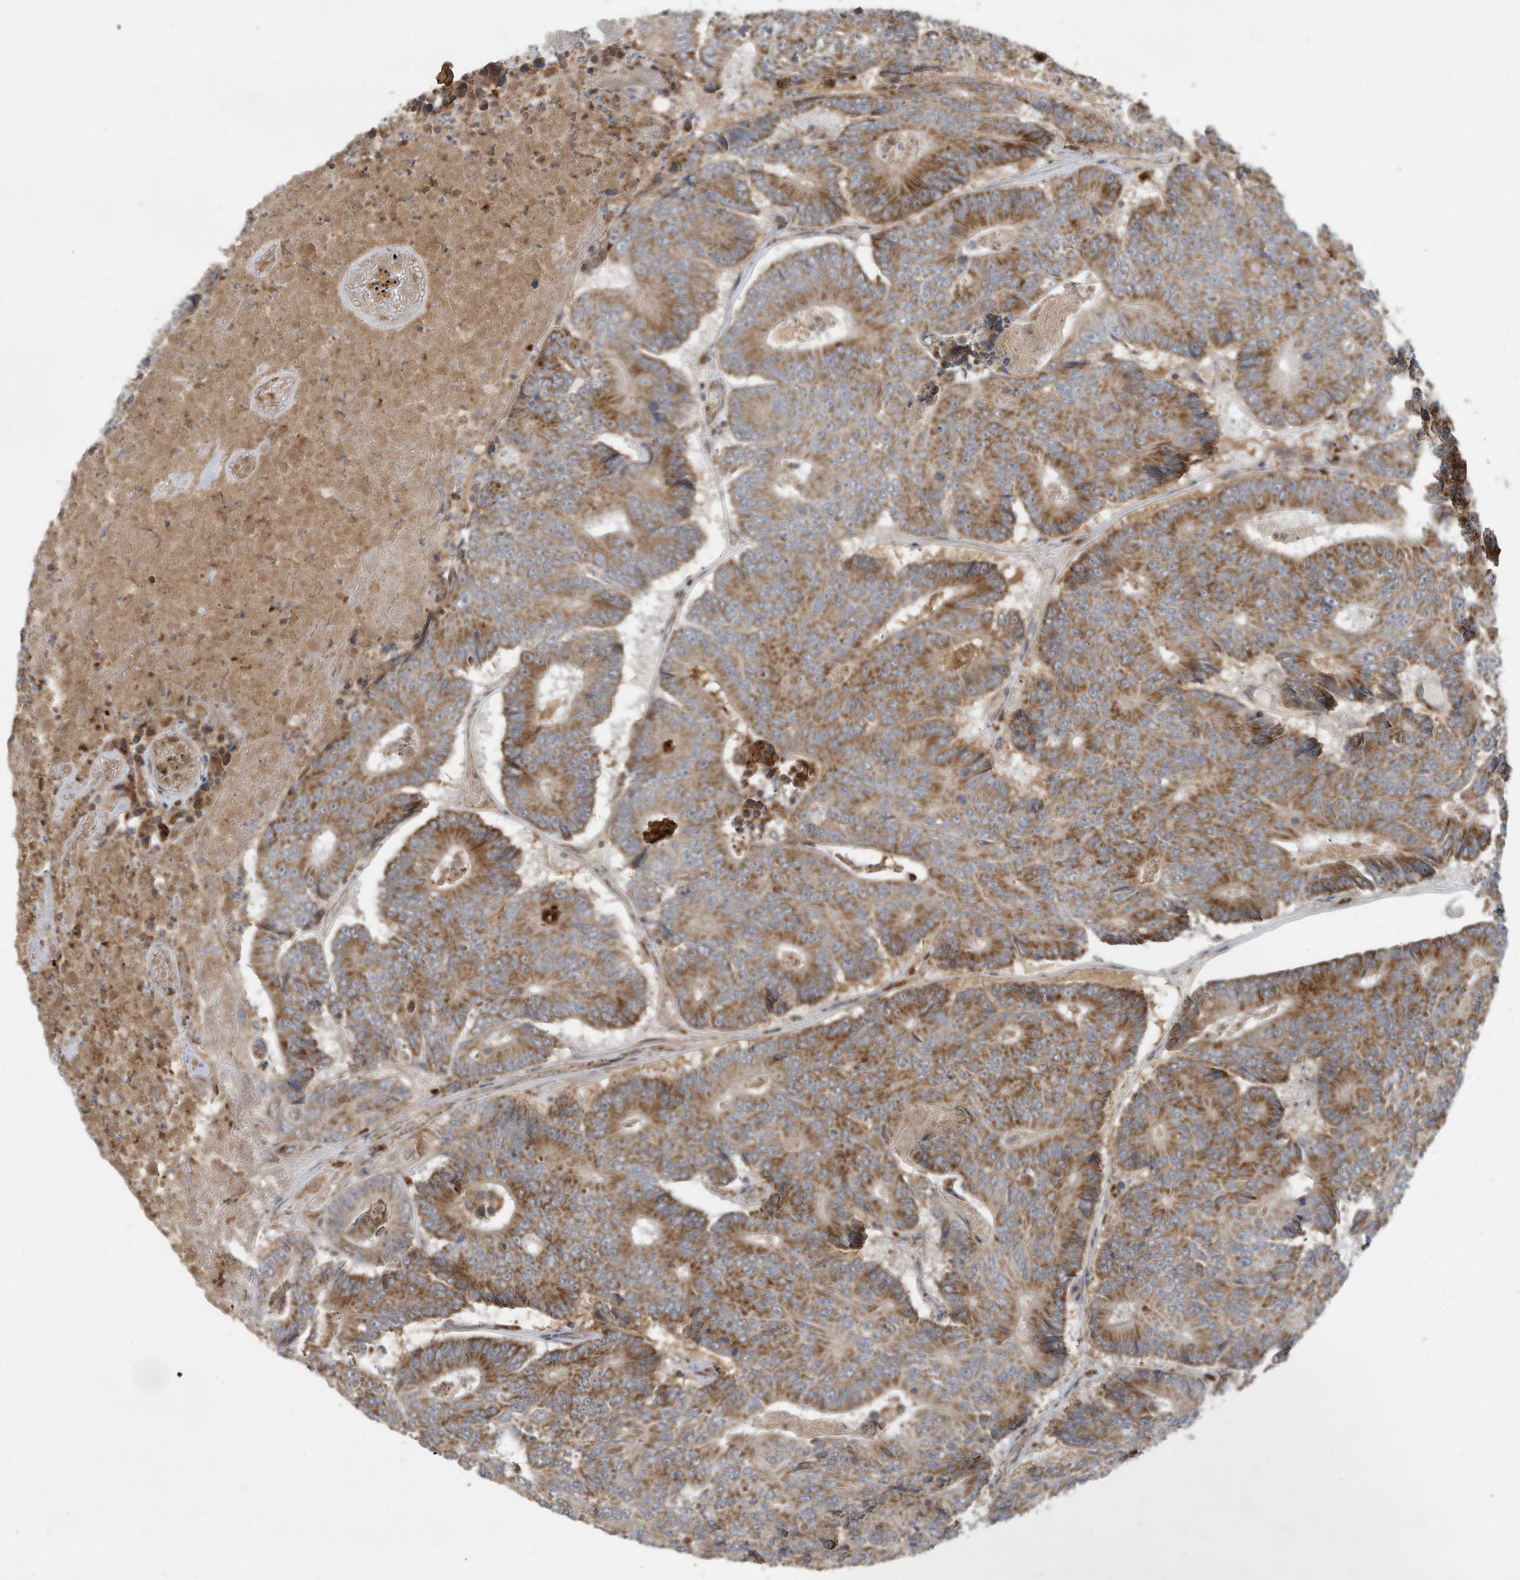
{"staining": {"intensity": "moderate", "quantity": ">75%", "location": "cytoplasmic/membranous"}, "tissue": "colorectal cancer", "cell_type": "Tumor cells", "image_type": "cancer", "snomed": [{"axis": "morphology", "description": "Adenocarcinoma, NOS"}, {"axis": "topography", "description": "Colon"}], "caption": "Protein analysis of adenocarcinoma (colorectal) tissue exhibits moderate cytoplasmic/membranous positivity in about >75% of tumor cells. Nuclei are stained in blue.", "gene": "C2orf74", "patient": {"sex": "male", "age": 83}}